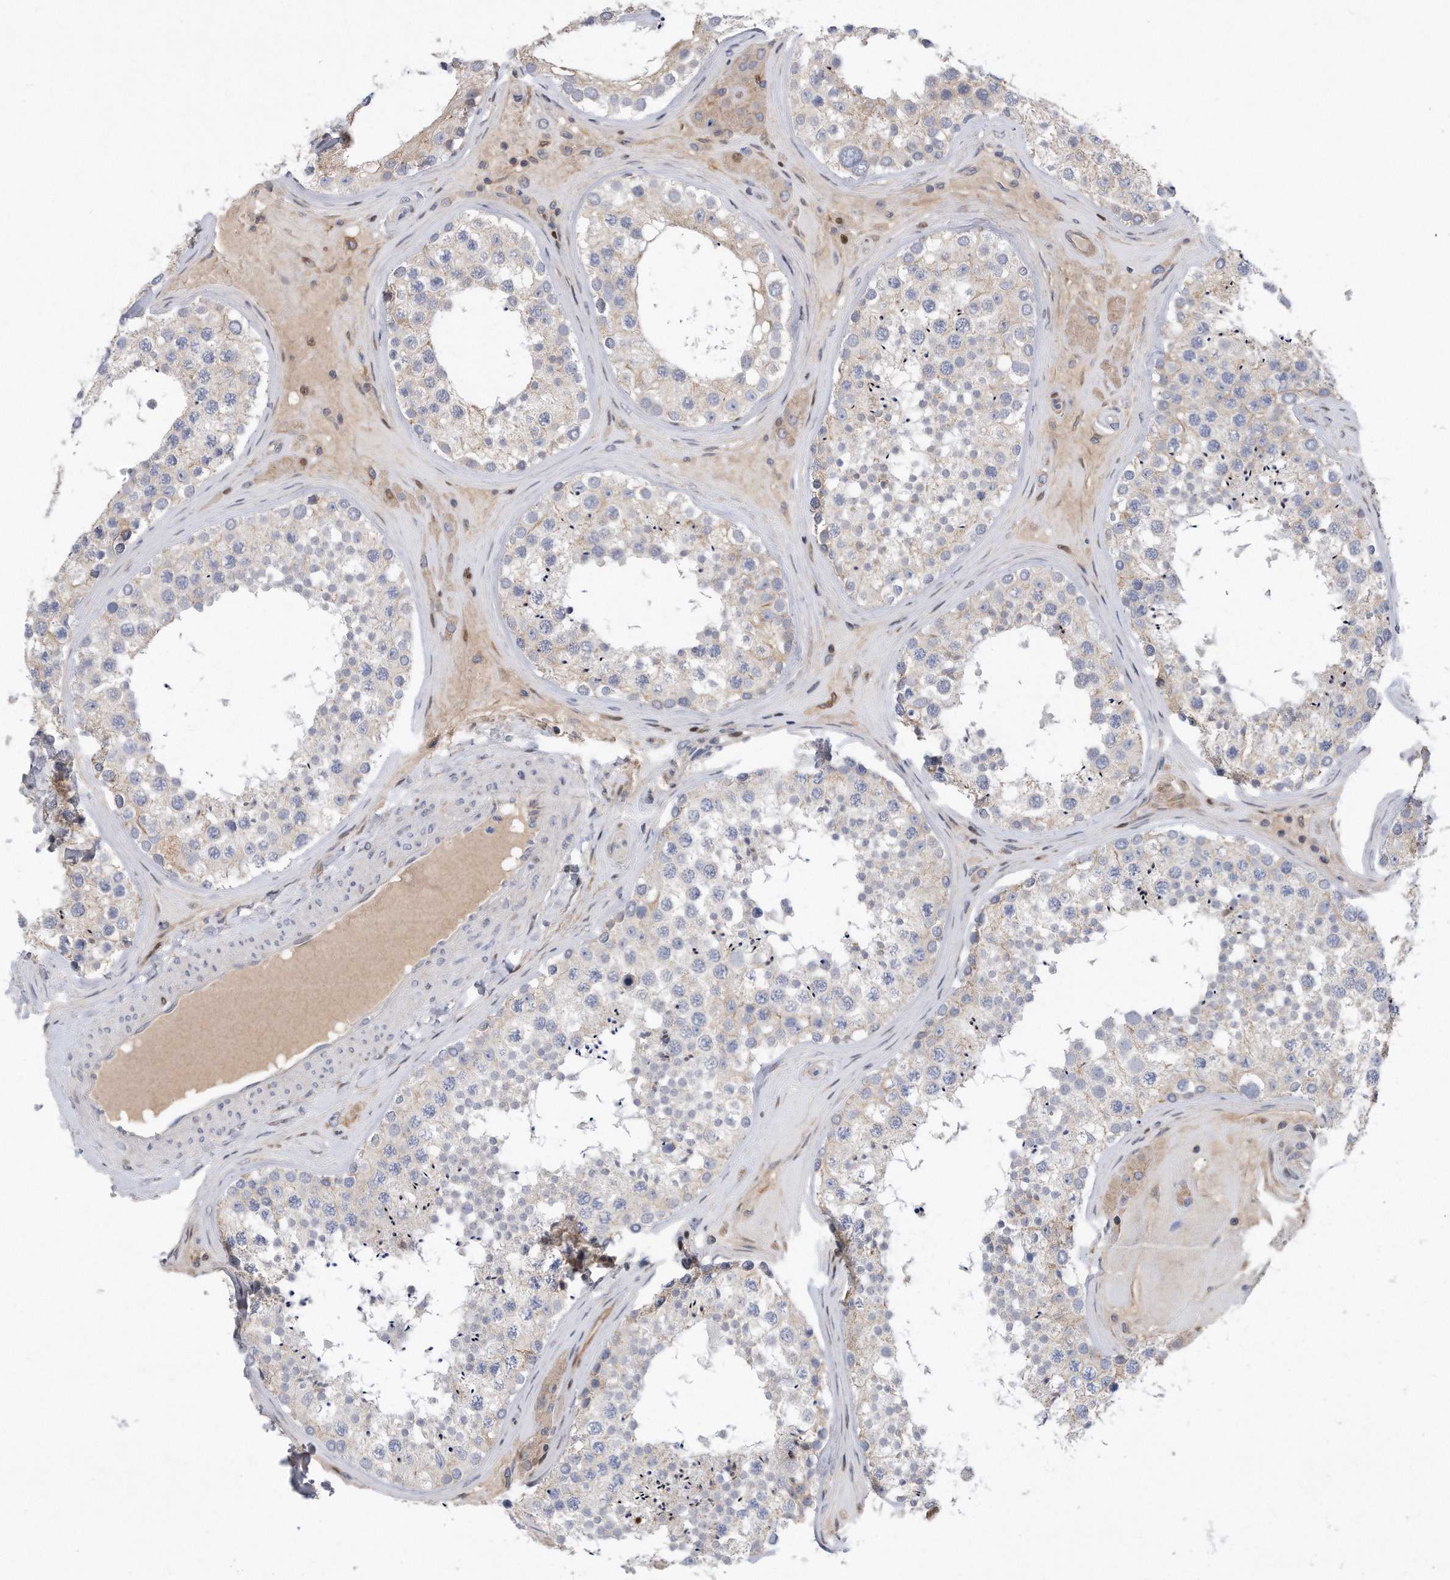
{"staining": {"intensity": "moderate", "quantity": "<25%", "location": "cytoplasmic/membranous"}, "tissue": "testis", "cell_type": "Cells in seminiferous ducts", "image_type": "normal", "snomed": [{"axis": "morphology", "description": "Normal tissue, NOS"}, {"axis": "topography", "description": "Testis"}], "caption": "This is a micrograph of IHC staining of unremarkable testis, which shows moderate staining in the cytoplasmic/membranous of cells in seminiferous ducts.", "gene": "CDH12", "patient": {"sex": "male", "age": 46}}